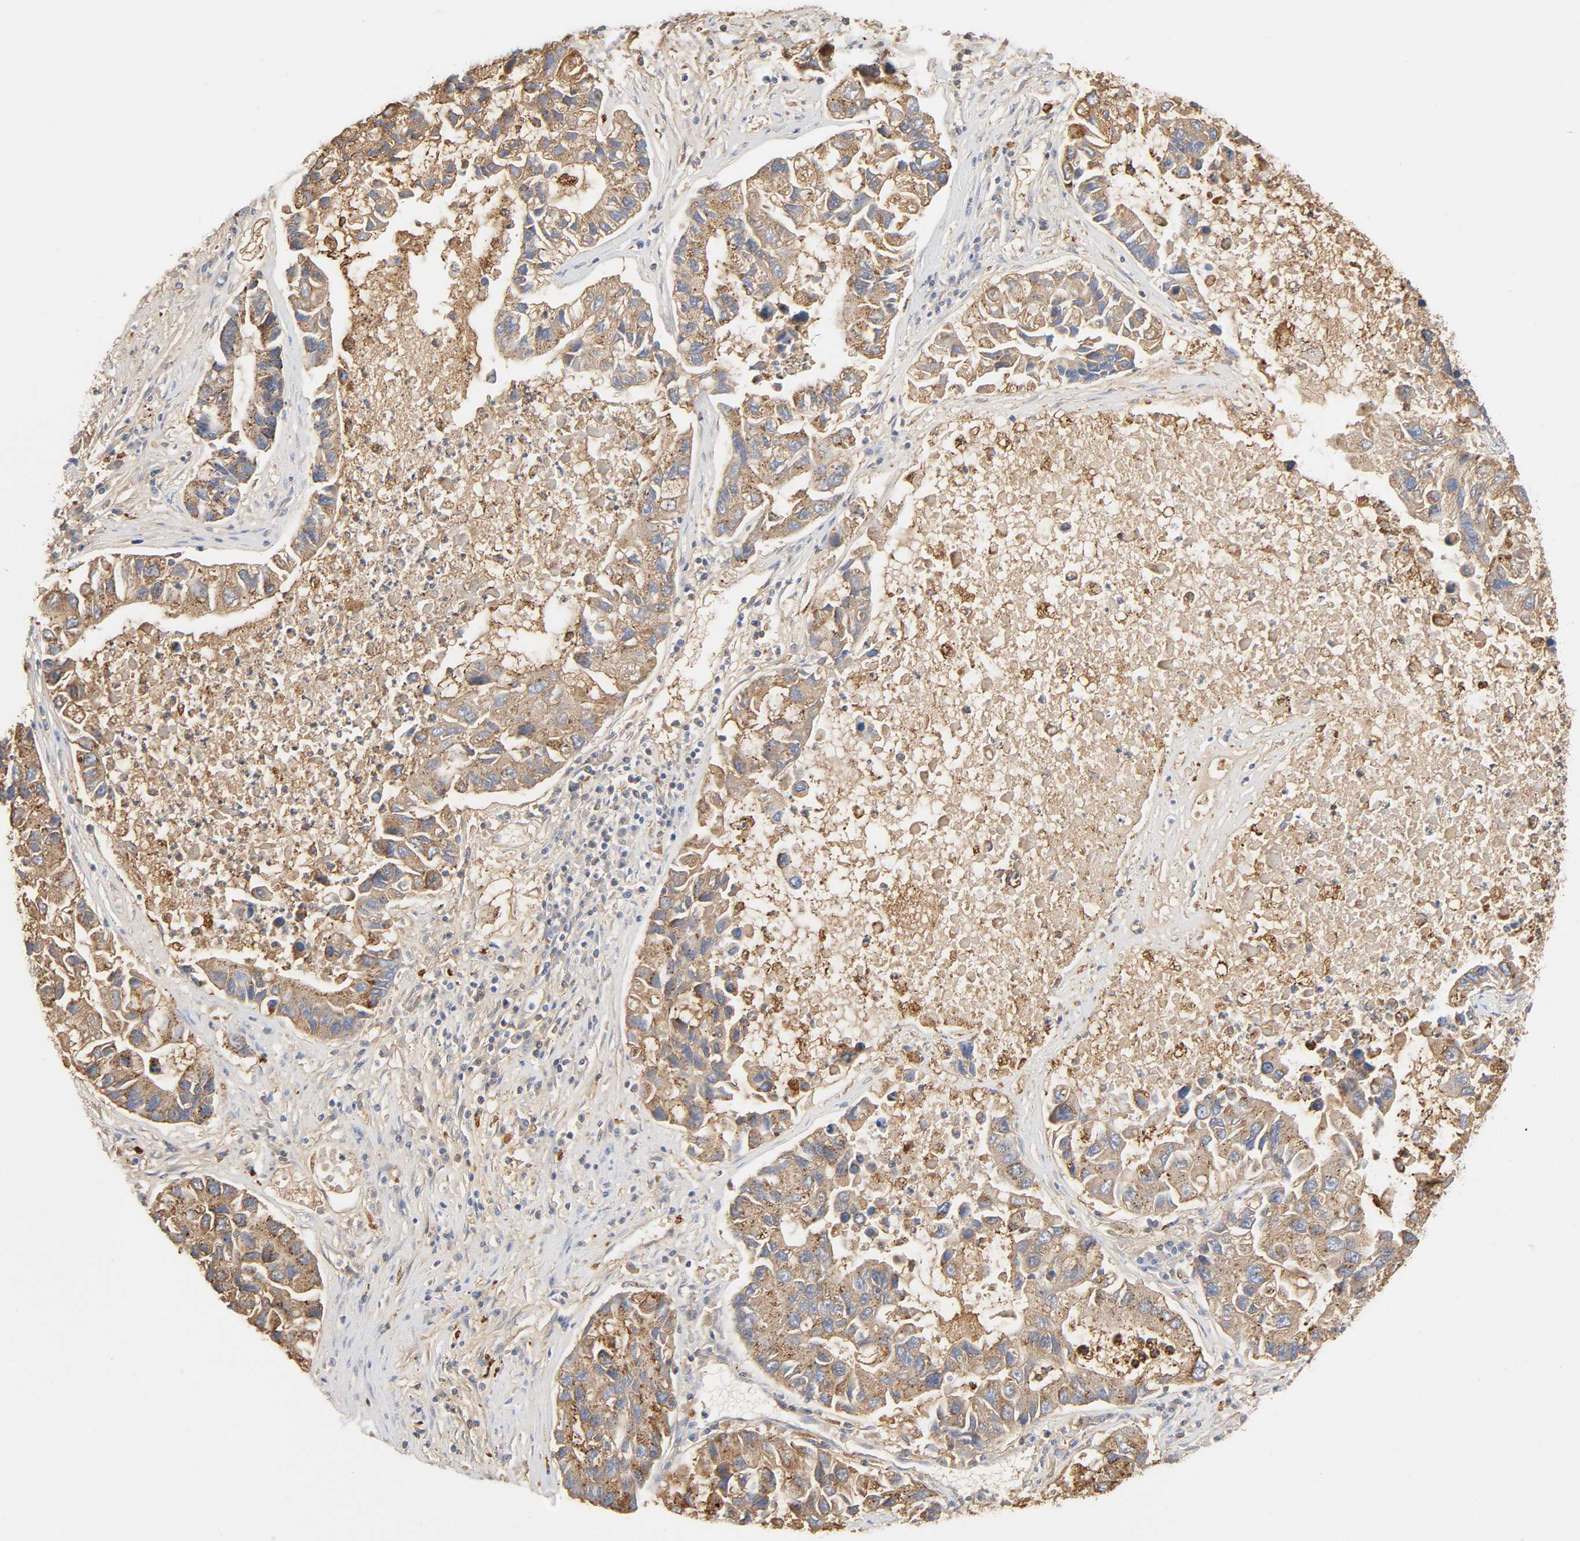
{"staining": {"intensity": "strong", "quantity": ">75%", "location": "cytoplasmic/membranous"}, "tissue": "lung cancer", "cell_type": "Tumor cells", "image_type": "cancer", "snomed": [{"axis": "morphology", "description": "Adenocarcinoma, NOS"}, {"axis": "topography", "description": "Lung"}], "caption": "Immunohistochemical staining of lung adenocarcinoma displays strong cytoplasmic/membranous protein expression in approximately >75% of tumor cells. The protein is stained brown, and the nuclei are stained in blue (DAB IHC with brightfield microscopy, high magnification).", "gene": "MAGEB17", "patient": {"sex": "female", "age": 51}}